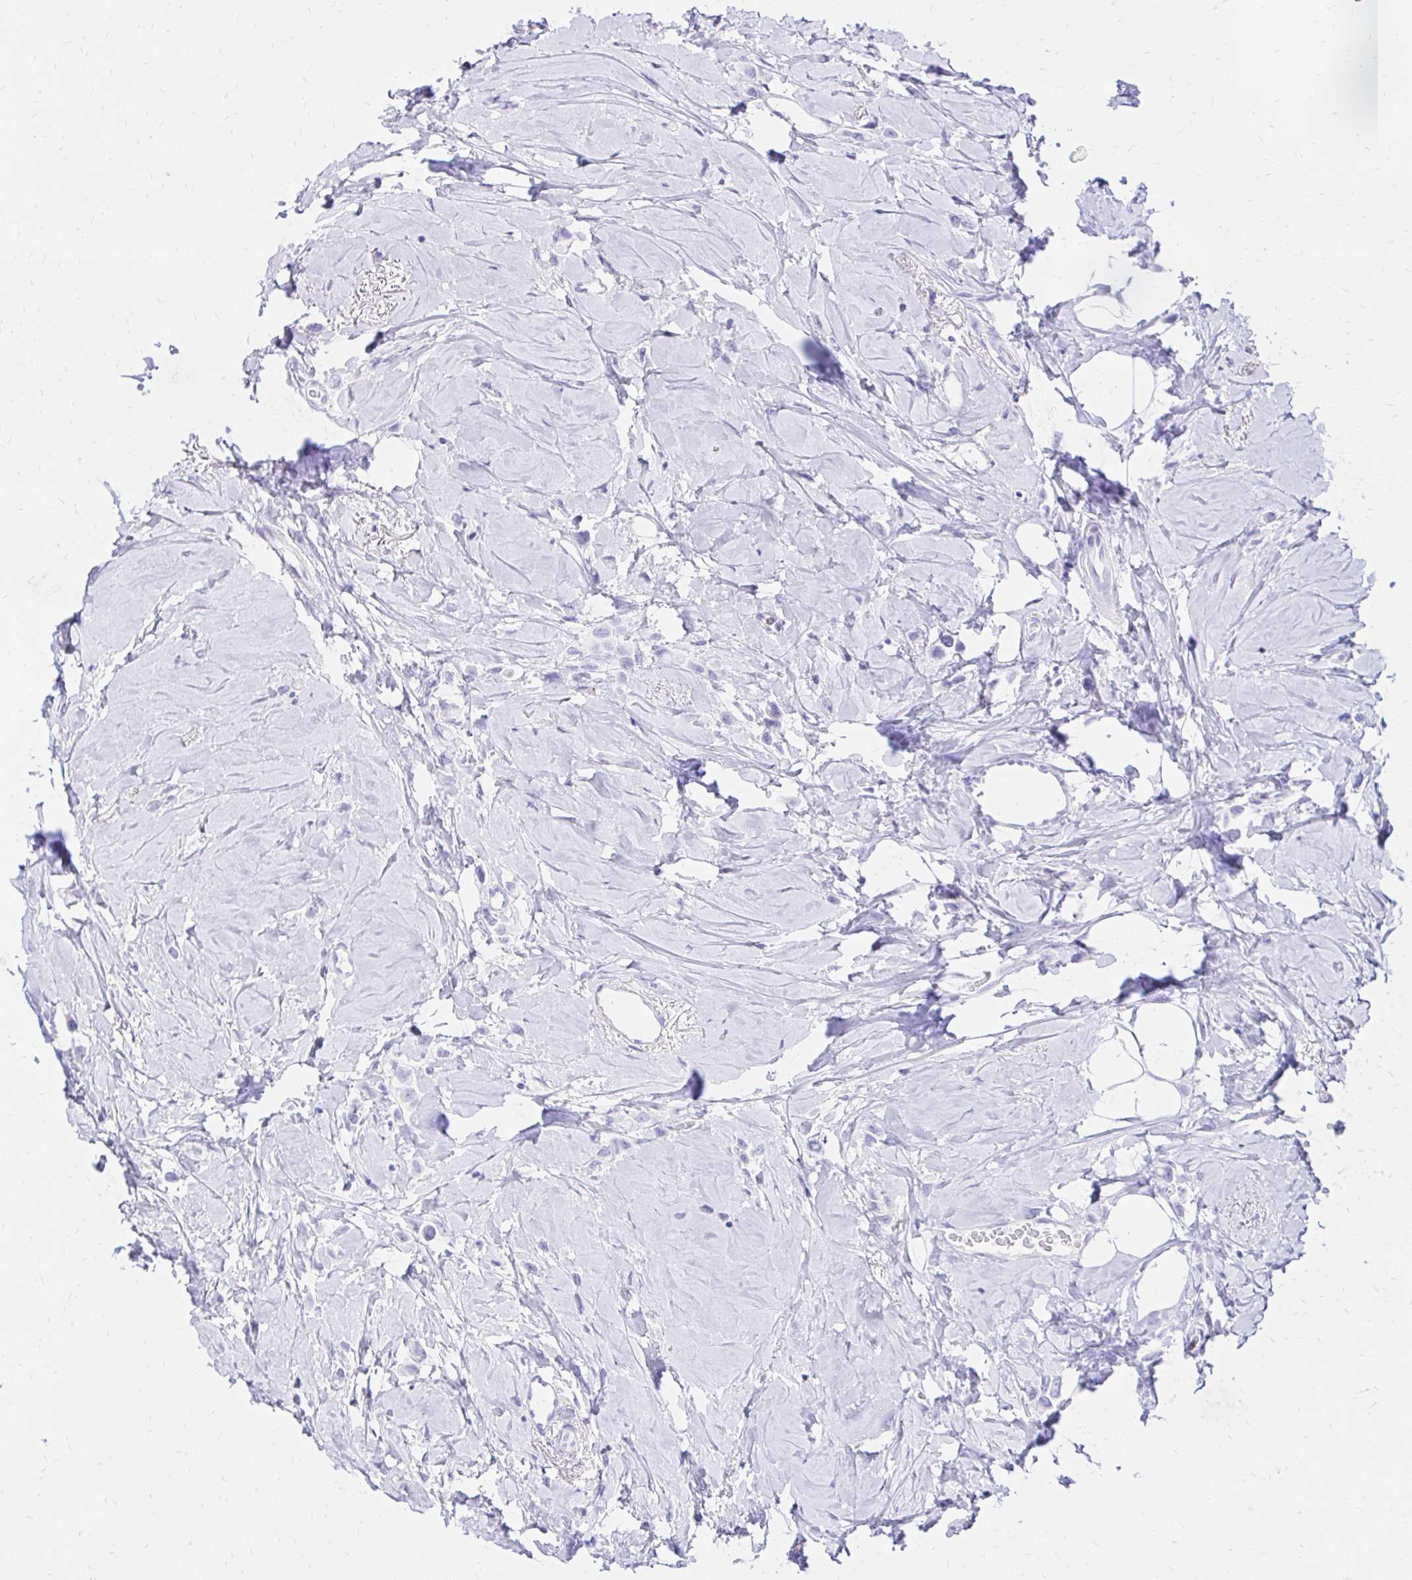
{"staining": {"intensity": "negative", "quantity": "none", "location": "none"}, "tissue": "breast cancer", "cell_type": "Tumor cells", "image_type": "cancer", "snomed": [{"axis": "morphology", "description": "Lobular carcinoma"}, {"axis": "topography", "description": "Breast"}], "caption": "Immunohistochemistry (IHC) of human breast cancer (lobular carcinoma) demonstrates no positivity in tumor cells.", "gene": "S100G", "patient": {"sex": "female", "age": 66}}